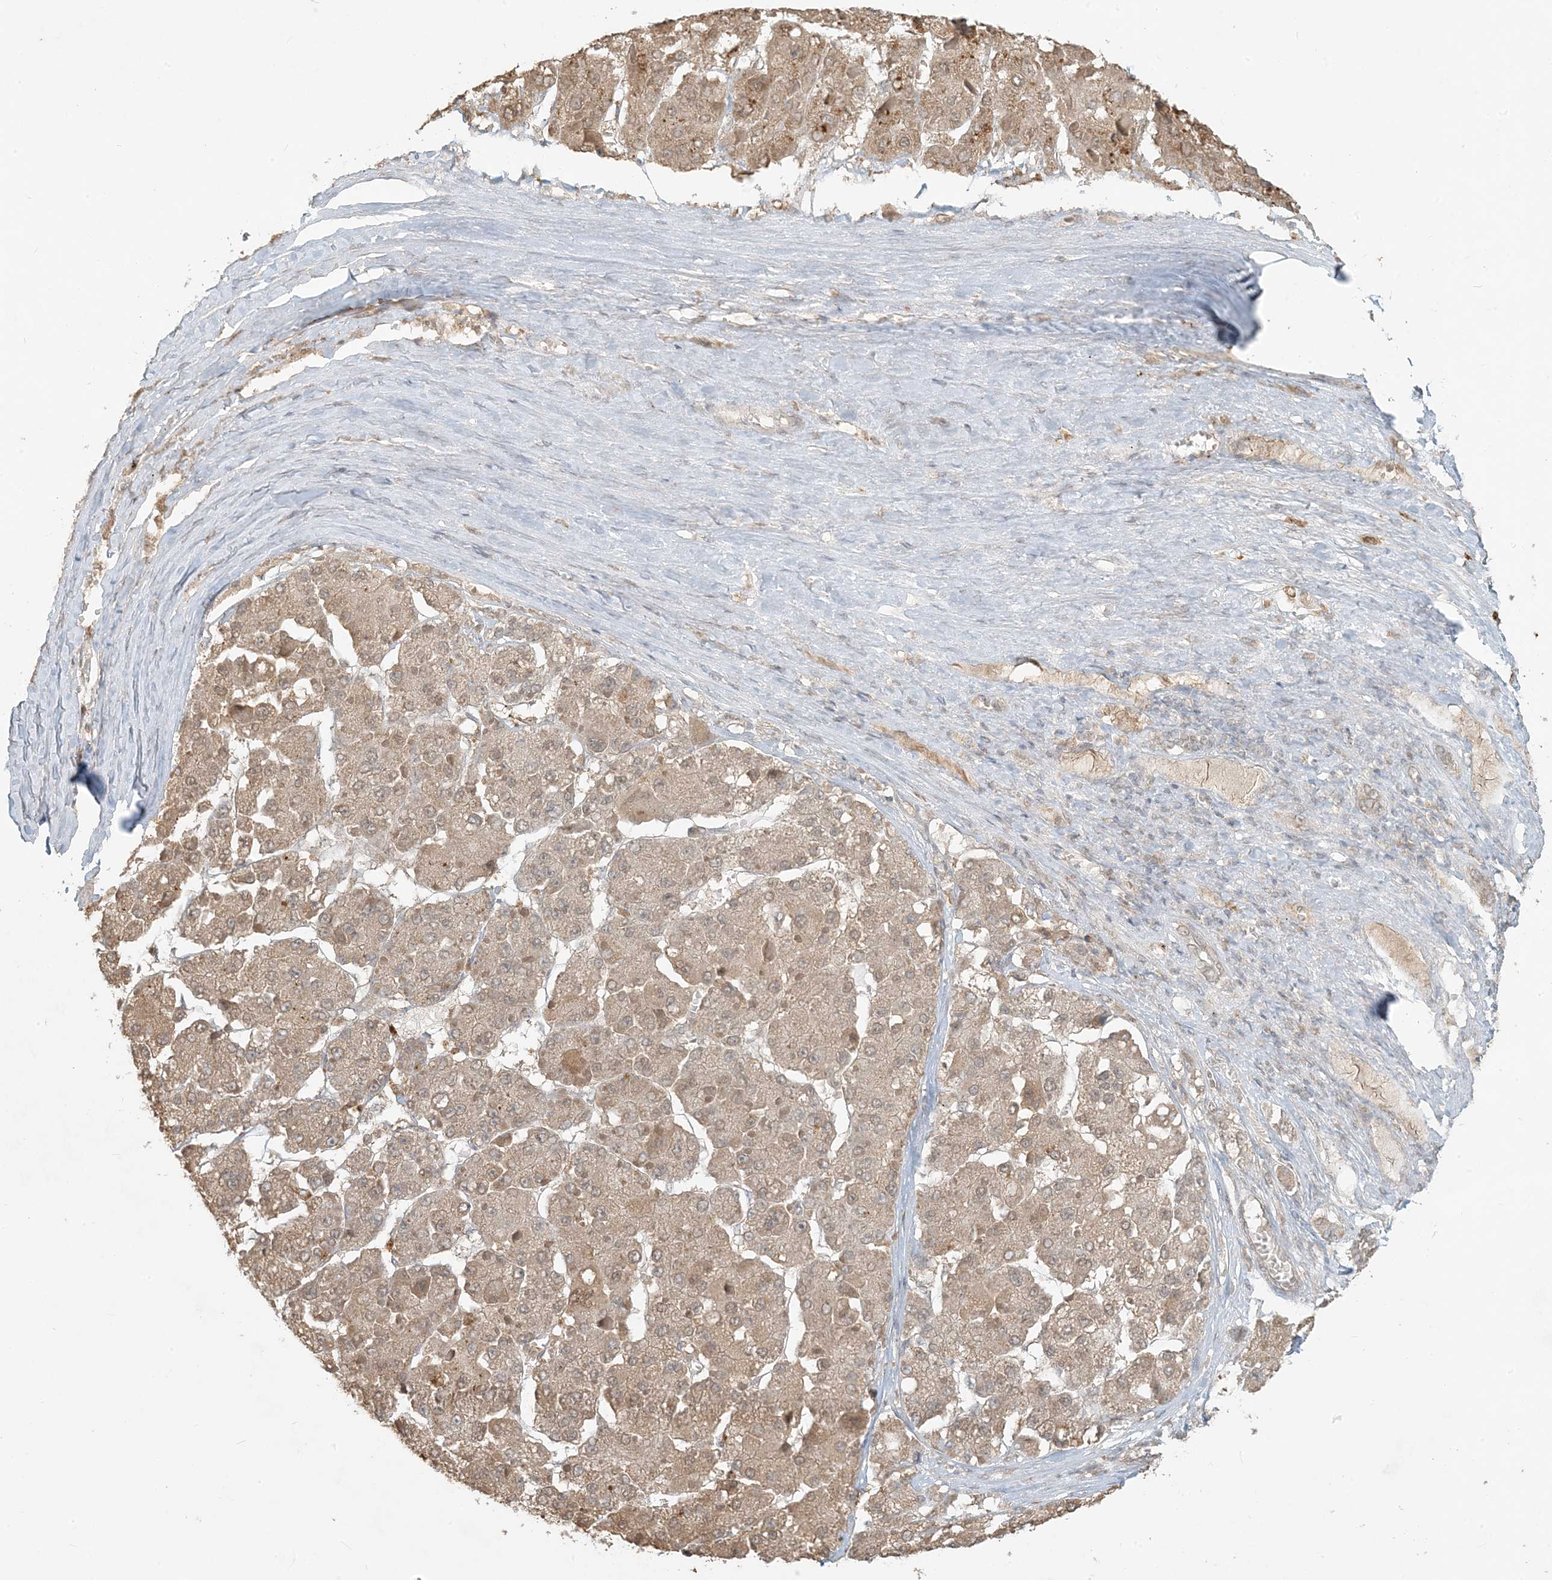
{"staining": {"intensity": "moderate", "quantity": ">75%", "location": "cytoplasmic/membranous"}, "tissue": "liver cancer", "cell_type": "Tumor cells", "image_type": "cancer", "snomed": [{"axis": "morphology", "description": "Carcinoma, Hepatocellular, NOS"}, {"axis": "topography", "description": "Liver"}], "caption": "Liver cancer tissue reveals moderate cytoplasmic/membranous positivity in about >75% of tumor cells, visualized by immunohistochemistry.", "gene": "MCOLN1", "patient": {"sex": "female", "age": 73}}